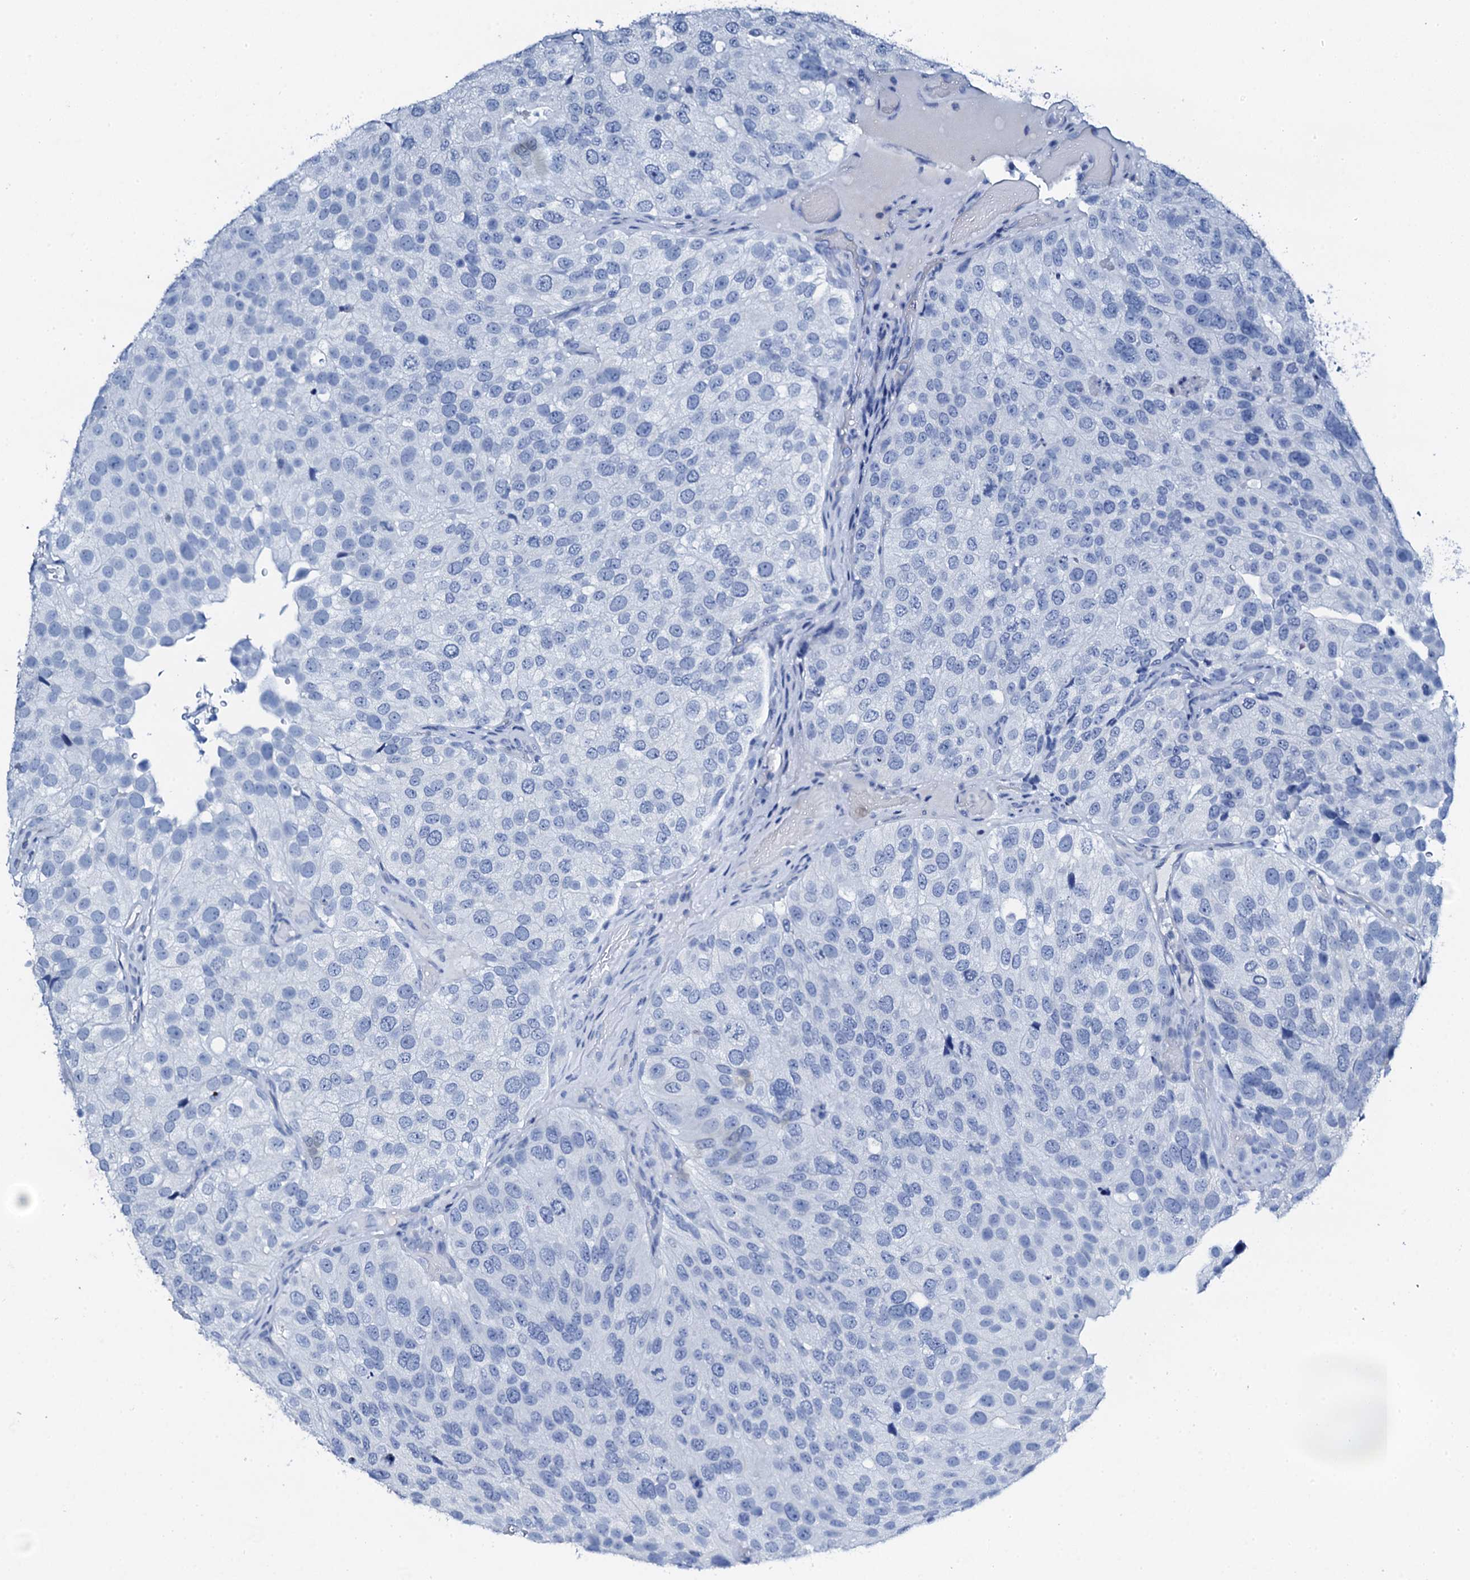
{"staining": {"intensity": "negative", "quantity": "none", "location": "none"}, "tissue": "urothelial cancer", "cell_type": "Tumor cells", "image_type": "cancer", "snomed": [{"axis": "morphology", "description": "Urothelial carcinoma, Low grade"}, {"axis": "topography", "description": "Urinary bladder"}], "caption": "High power microscopy image of an immunohistochemistry (IHC) histopathology image of urothelial carcinoma (low-grade), revealing no significant positivity in tumor cells. (DAB (3,3'-diaminobenzidine) IHC, high magnification).", "gene": "PTH", "patient": {"sex": "male", "age": 78}}